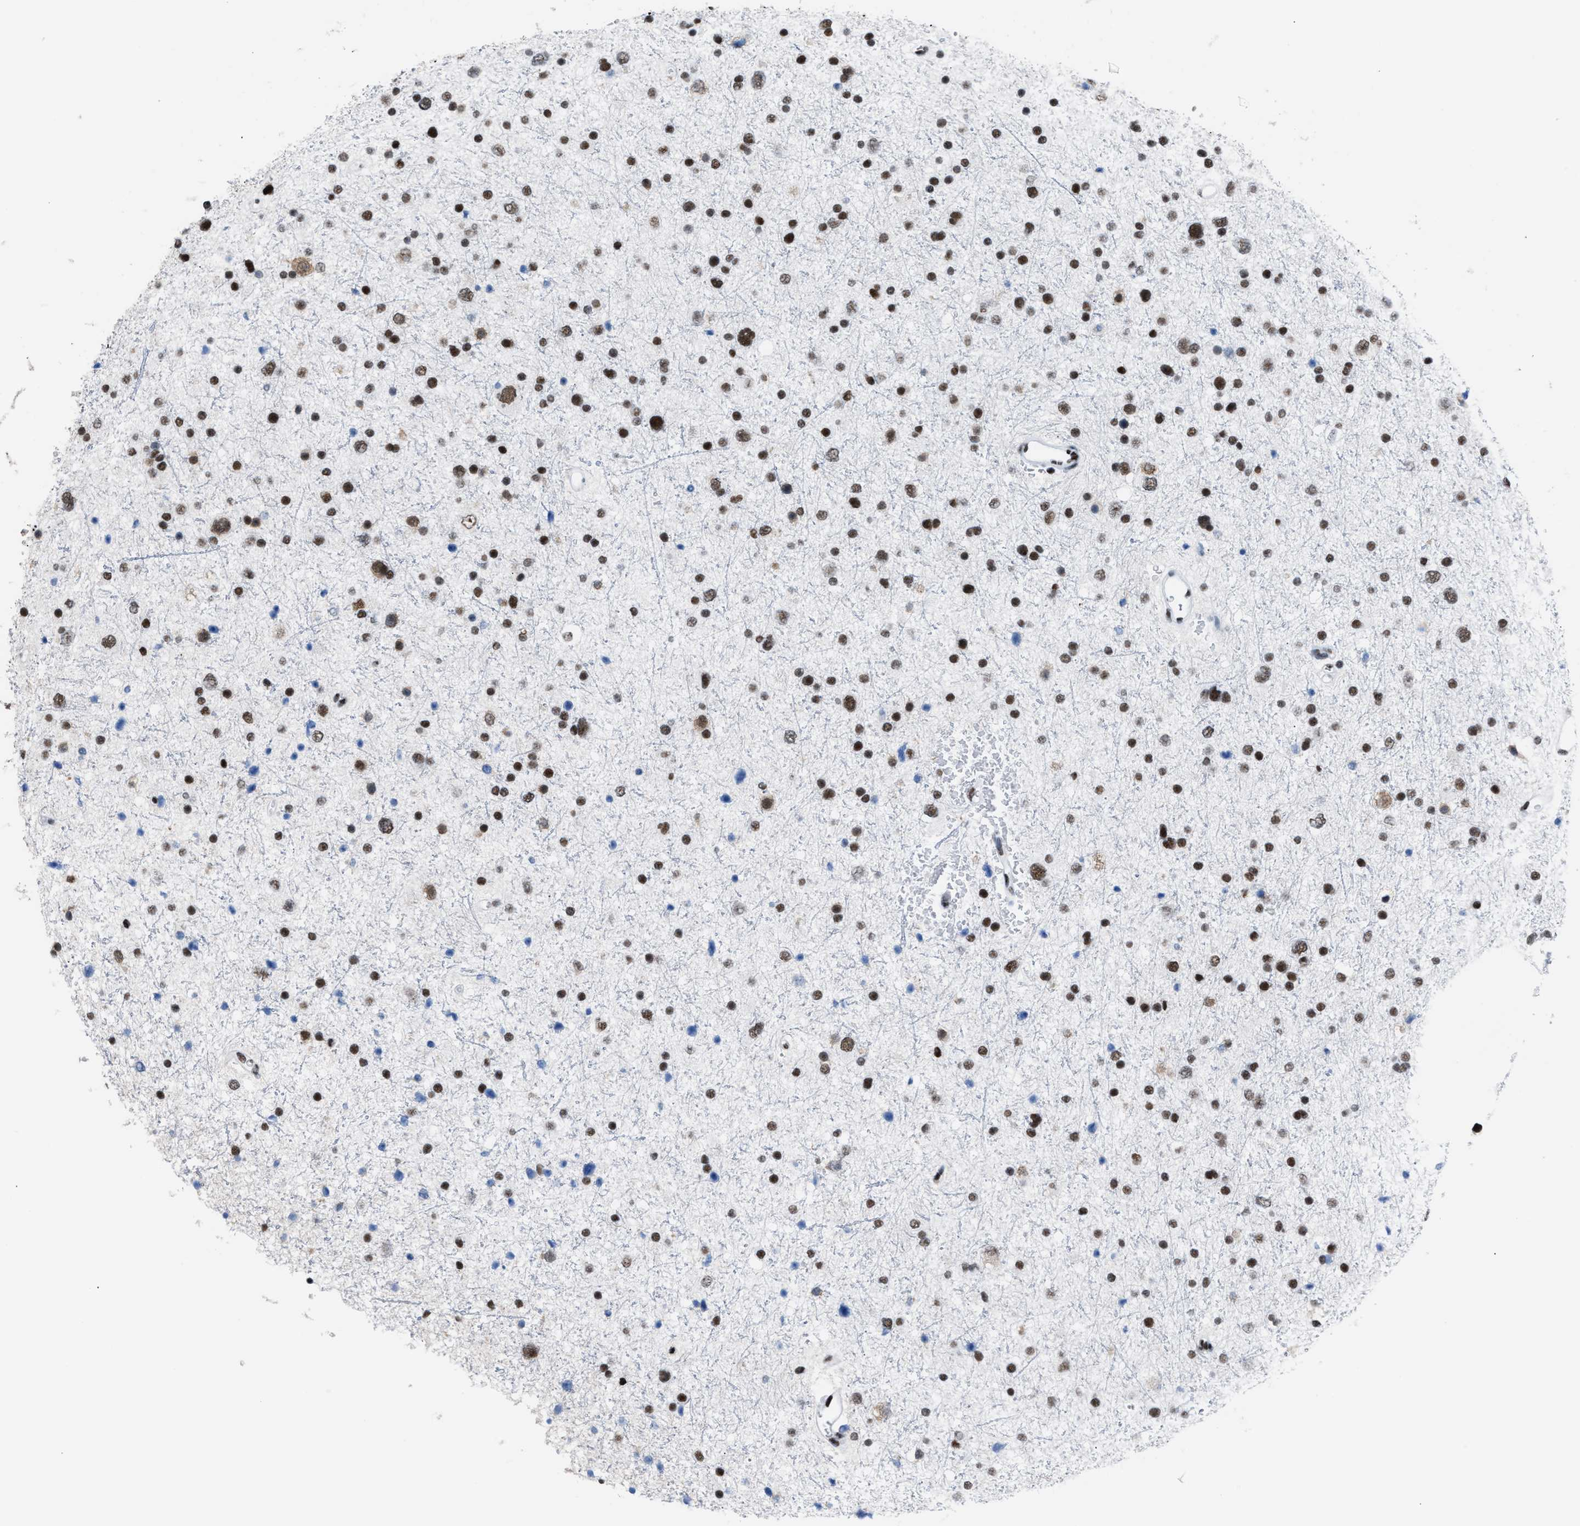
{"staining": {"intensity": "strong", "quantity": ">75%", "location": "nuclear"}, "tissue": "glioma", "cell_type": "Tumor cells", "image_type": "cancer", "snomed": [{"axis": "morphology", "description": "Glioma, malignant, Low grade"}, {"axis": "topography", "description": "Brain"}], "caption": "There is high levels of strong nuclear positivity in tumor cells of glioma, as demonstrated by immunohistochemical staining (brown color).", "gene": "CCAR2", "patient": {"sex": "female", "age": 37}}